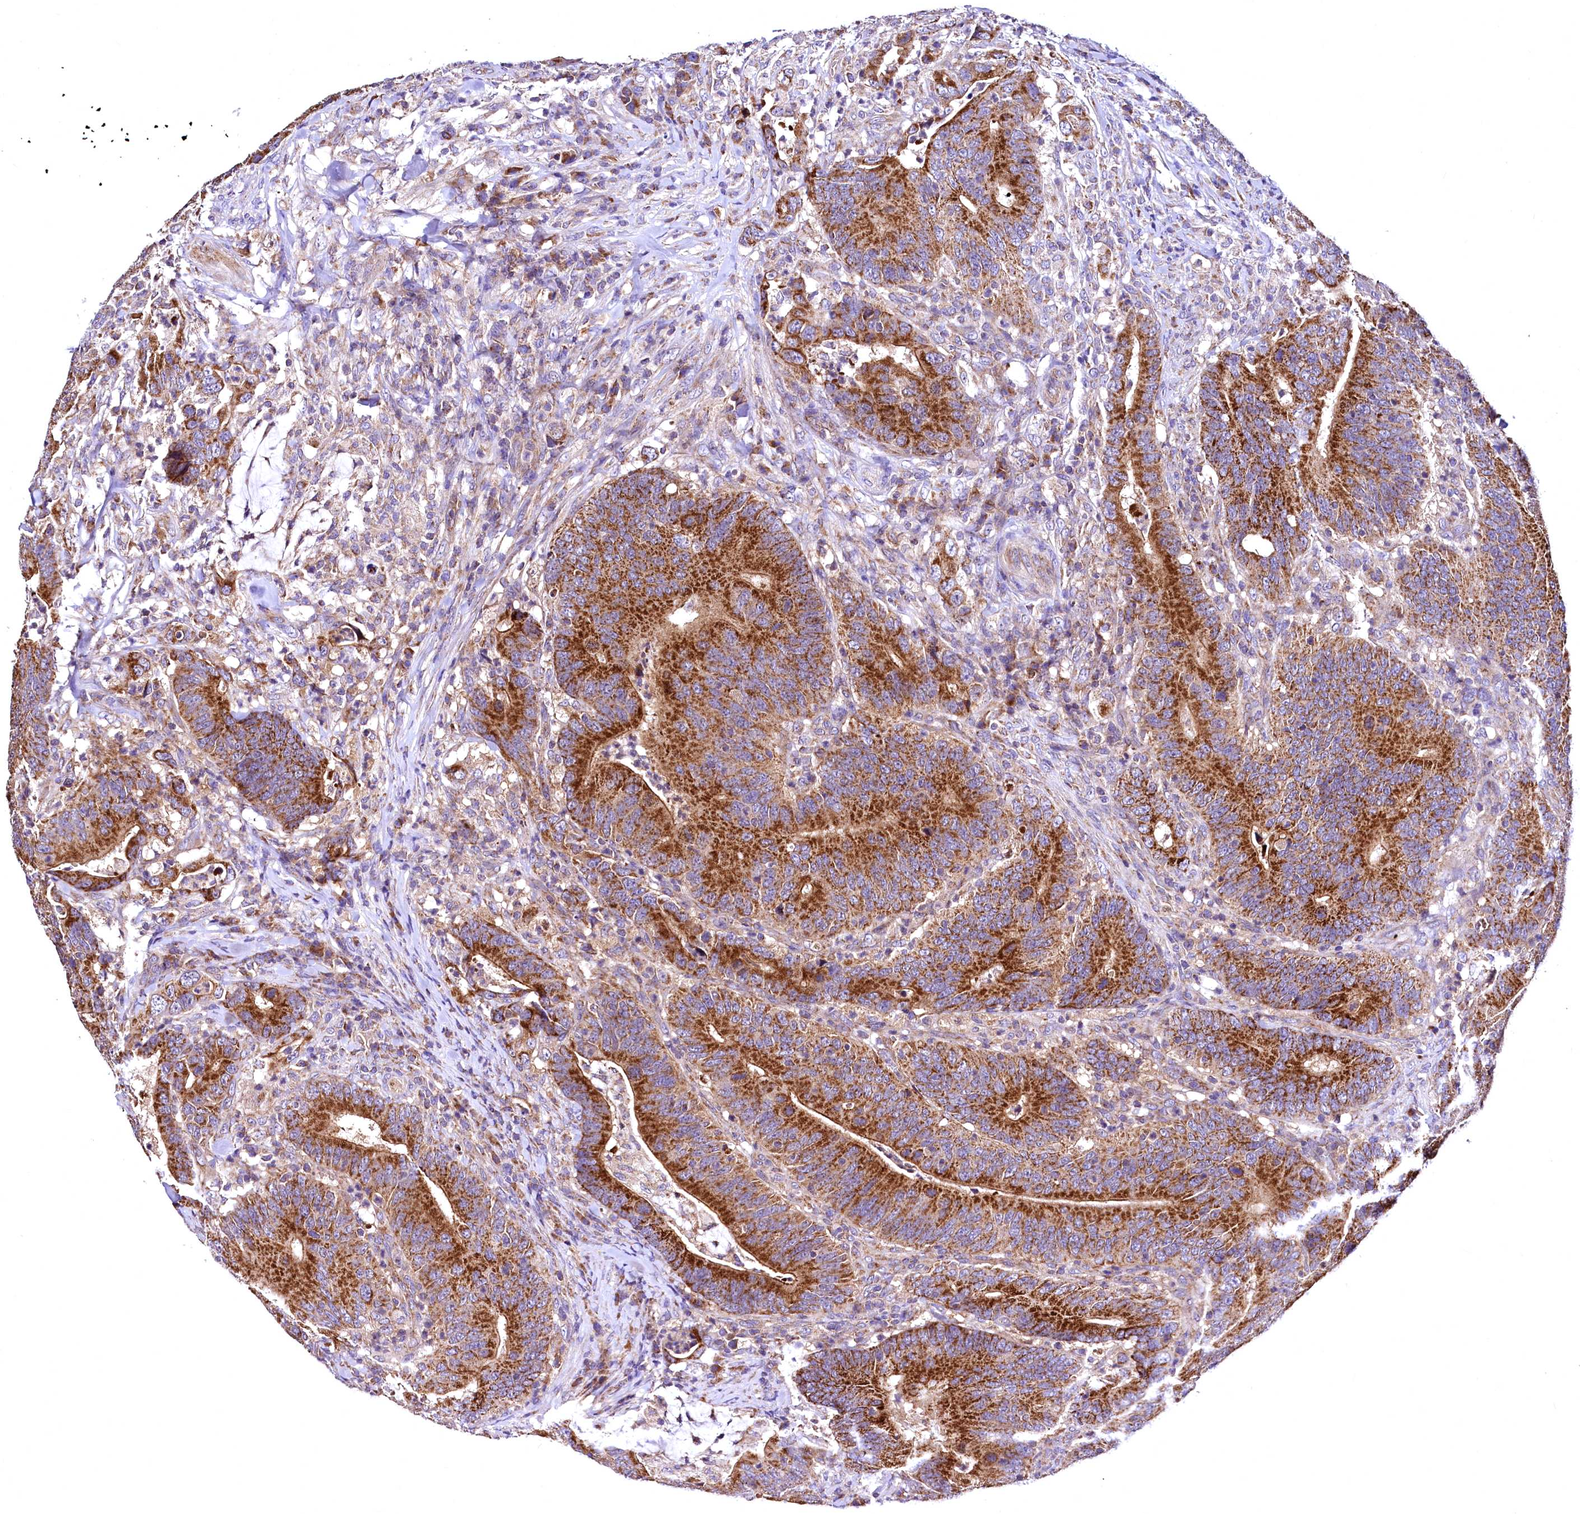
{"staining": {"intensity": "strong", "quantity": ">75%", "location": "cytoplasmic/membranous"}, "tissue": "colorectal cancer", "cell_type": "Tumor cells", "image_type": "cancer", "snomed": [{"axis": "morphology", "description": "Adenocarcinoma, NOS"}, {"axis": "topography", "description": "Colon"}], "caption": "The micrograph displays staining of adenocarcinoma (colorectal), revealing strong cytoplasmic/membranous protein positivity (brown color) within tumor cells.", "gene": "MRPL57", "patient": {"sex": "female", "age": 66}}